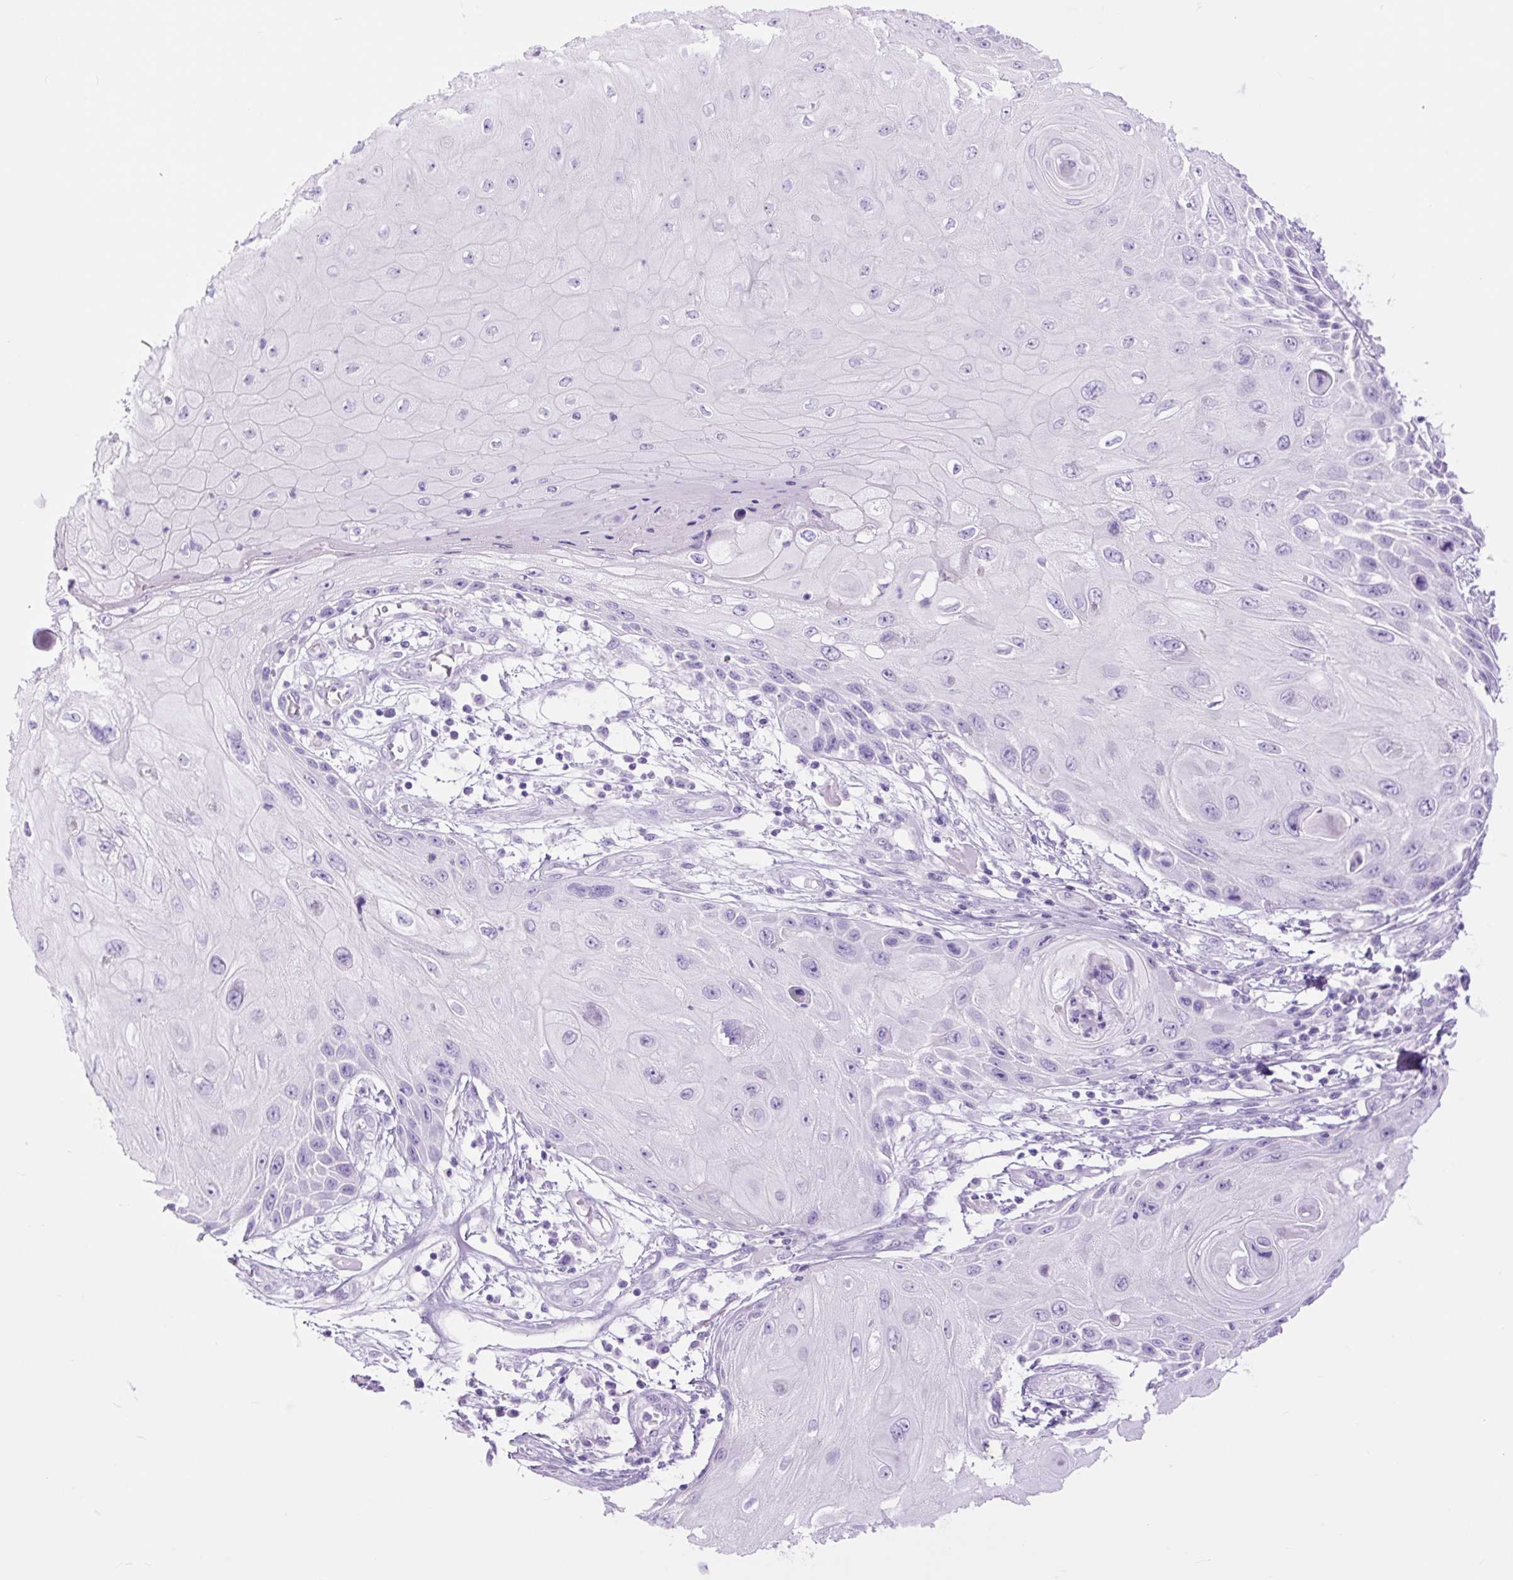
{"staining": {"intensity": "negative", "quantity": "none", "location": "none"}, "tissue": "skin cancer", "cell_type": "Tumor cells", "image_type": "cancer", "snomed": [{"axis": "morphology", "description": "Squamous cell carcinoma, NOS"}, {"axis": "topography", "description": "Skin"}, {"axis": "topography", "description": "Vulva"}], "caption": "DAB immunohistochemical staining of human skin squamous cell carcinoma reveals no significant expression in tumor cells. (Brightfield microscopy of DAB immunohistochemistry at high magnification).", "gene": "TFF2", "patient": {"sex": "female", "age": 44}}